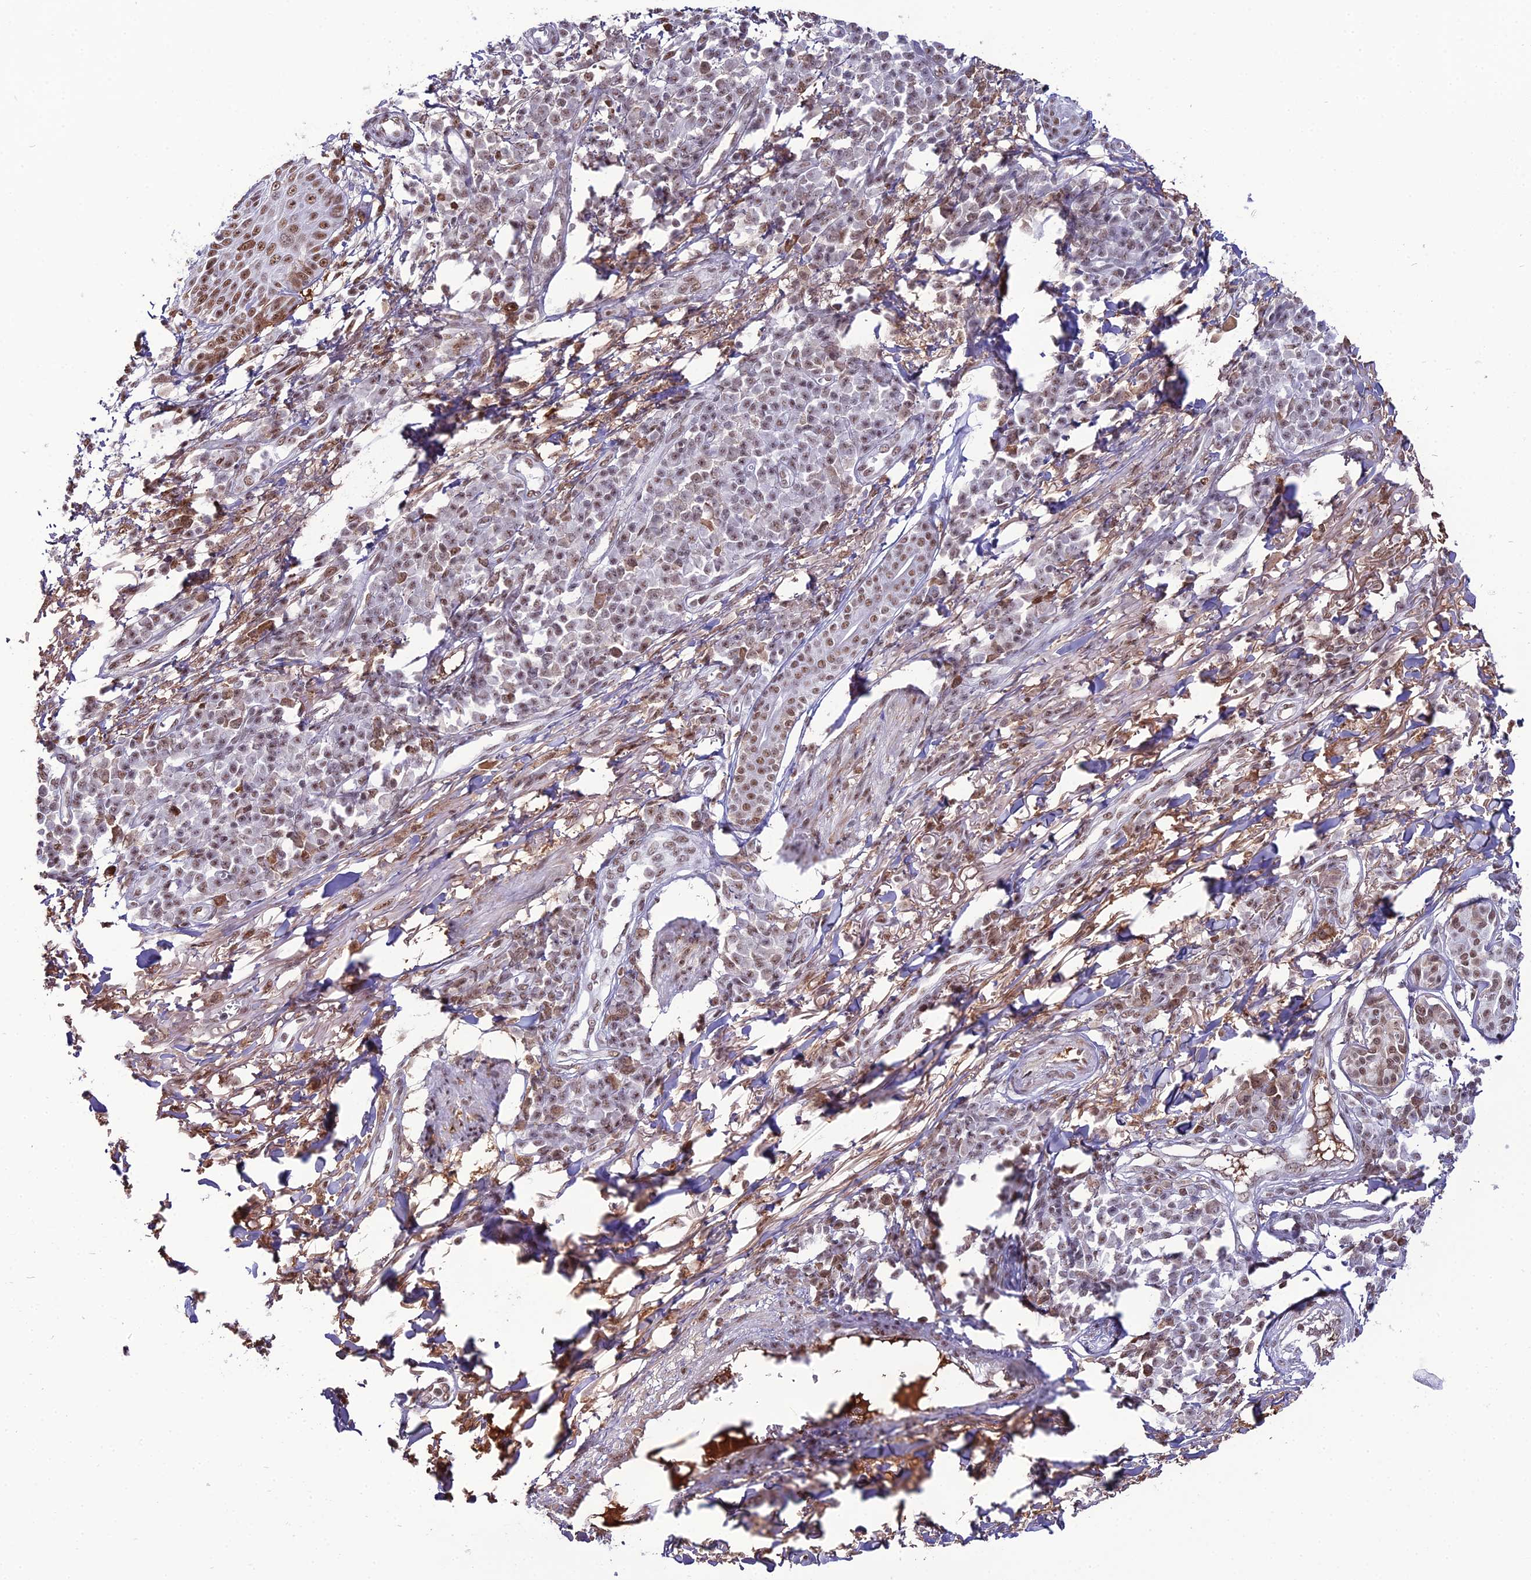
{"staining": {"intensity": "moderate", "quantity": "25%-75%", "location": "nuclear"}, "tissue": "skin cancer", "cell_type": "Tumor cells", "image_type": "cancer", "snomed": [{"axis": "morphology", "description": "Squamous cell carcinoma, NOS"}, {"axis": "topography", "description": "Skin"}], "caption": "Skin cancer (squamous cell carcinoma) tissue exhibits moderate nuclear positivity in approximately 25%-75% of tumor cells", "gene": "RBM12", "patient": {"sex": "male", "age": 71}}